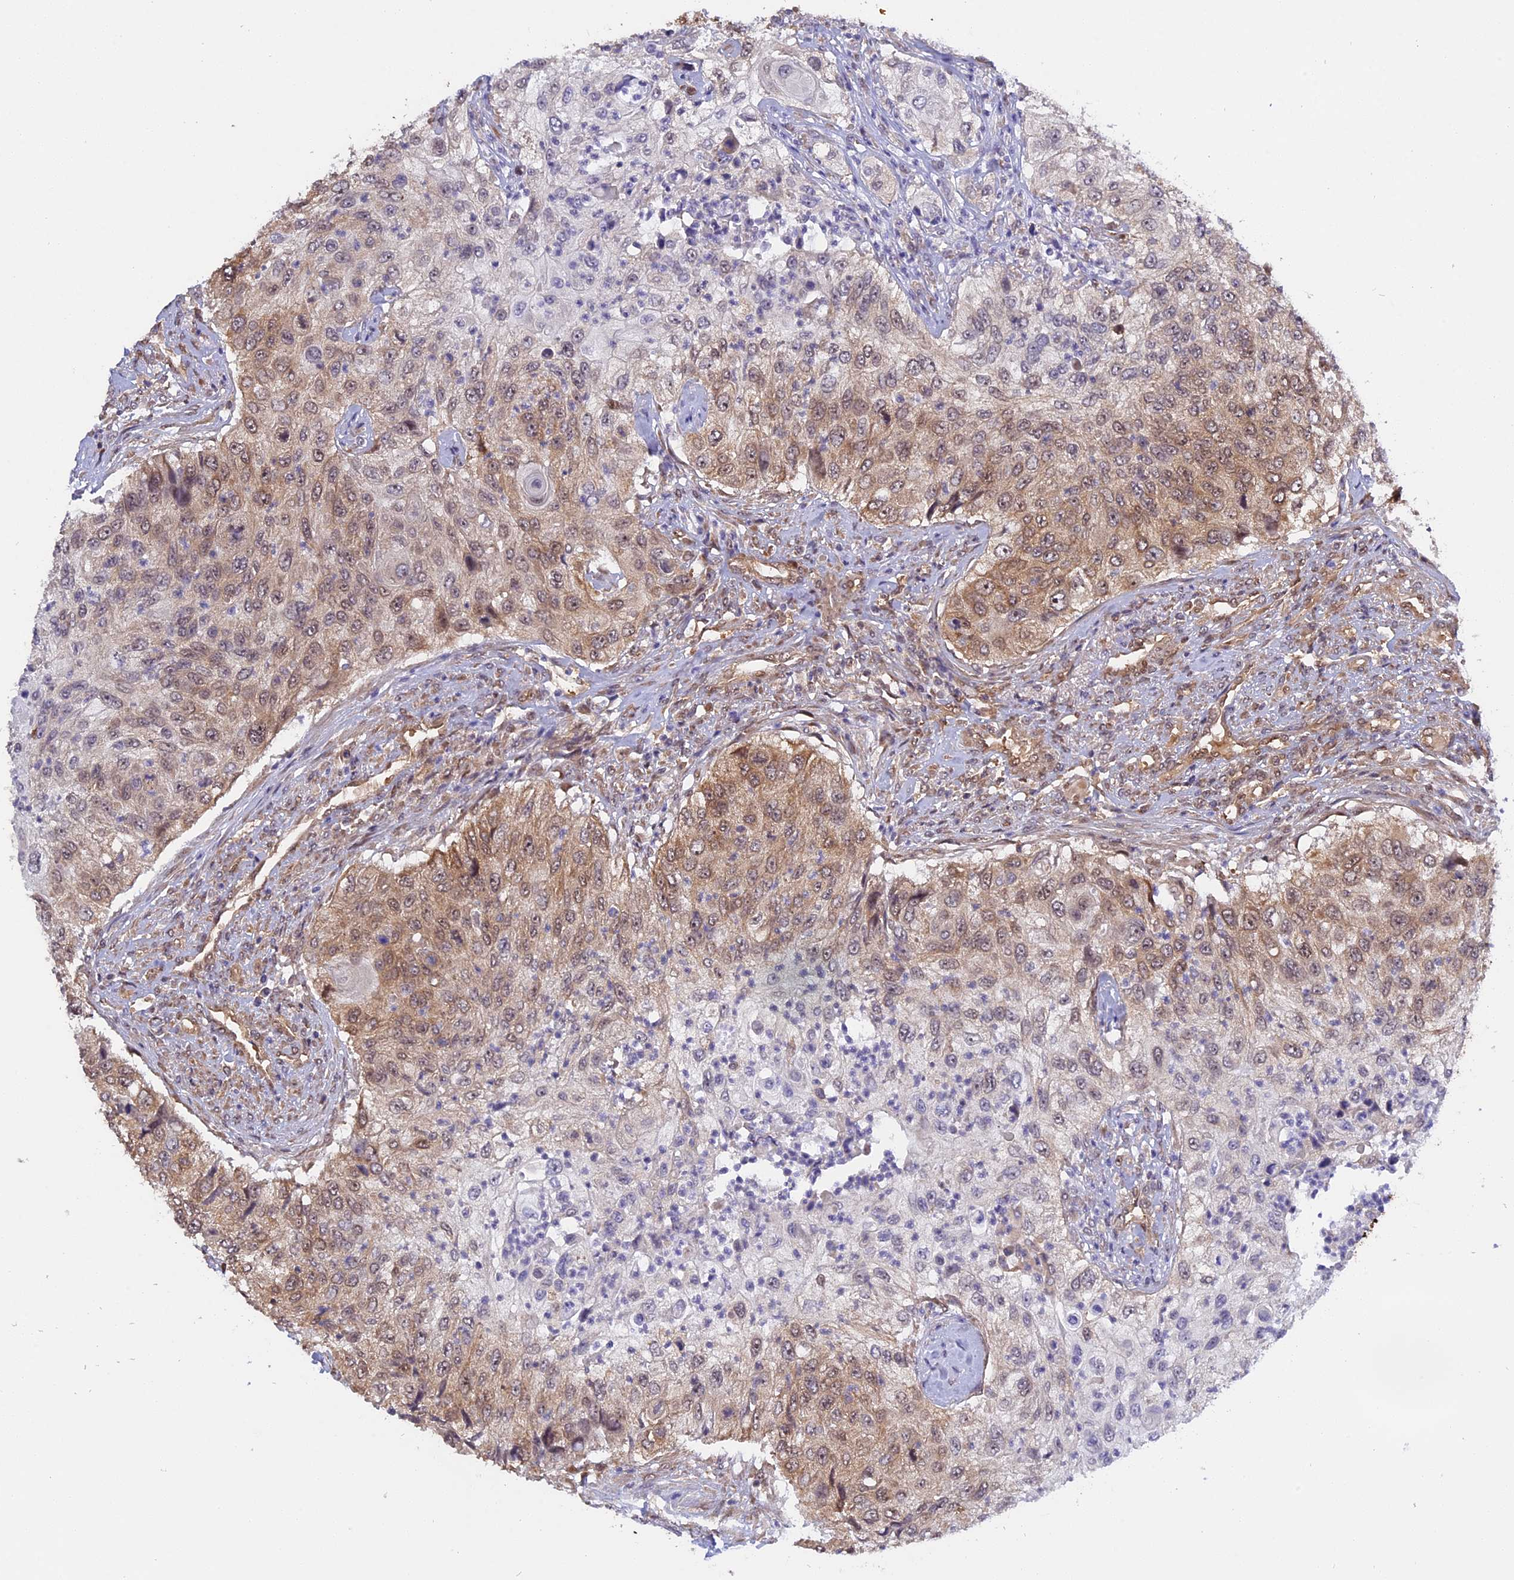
{"staining": {"intensity": "moderate", "quantity": "<25%", "location": "cytoplasmic/membranous,nuclear"}, "tissue": "urothelial cancer", "cell_type": "Tumor cells", "image_type": "cancer", "snomed": [{"axis": "morphology", "description": "Urothelial carcinoma, High grade"}, {"axis": "topography", "description": "Urinary bladder"}], "caption": "Protein staining of urothelial cancer tissue displays moderate cytoplasmic/membranous and nuclear staining in approximately <25% of tumor cells. (DAB IHC with brightfield microscopy, high magnification).", "gene": "ZNF428", "patient": {"sex": "female", "age": 60}}